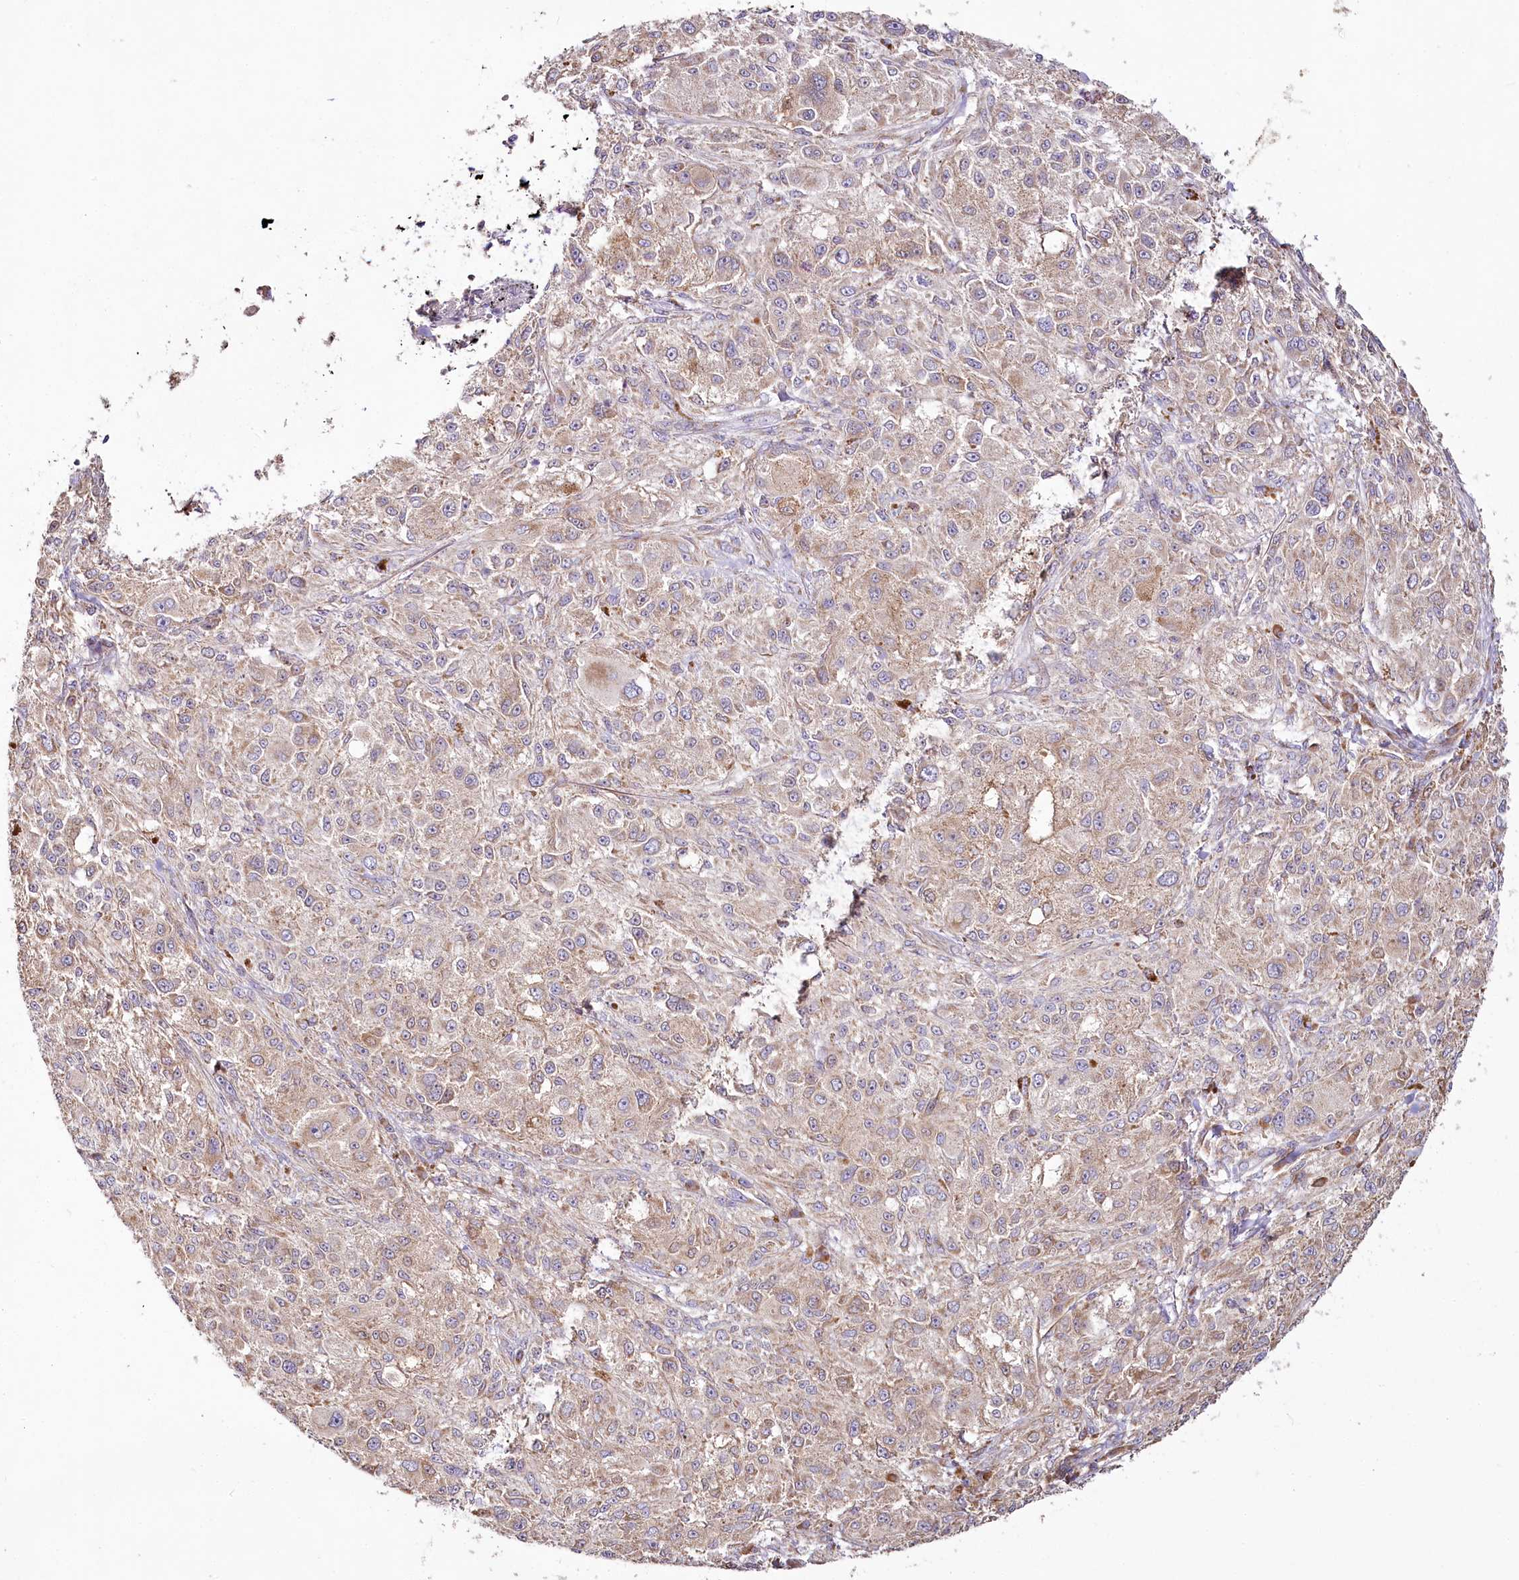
{"staining": {"intensity": "weak", "quantity": ">75%", "location": "cytoplasmic/membranous"}, "tissue": "melanoma", "cell_type": "Tumor cells", "image_type": "cancer", "snomed": [{"axis": "morphology", "description": "Necrosis, NOS"}, {"axis": "morphology", "description": "Malignant melanoma, NOS"}, {"axis": "topography", "description": "Skin"}], "caption": "Malignant melanoma tissue demonstrates weak cytoplasmic/membranous expression in approximately >75% of tumor cells, visualized by immunohistochemistry.", "gene": "ACOX2", "patient": {"sex": "female", "age": 87}}